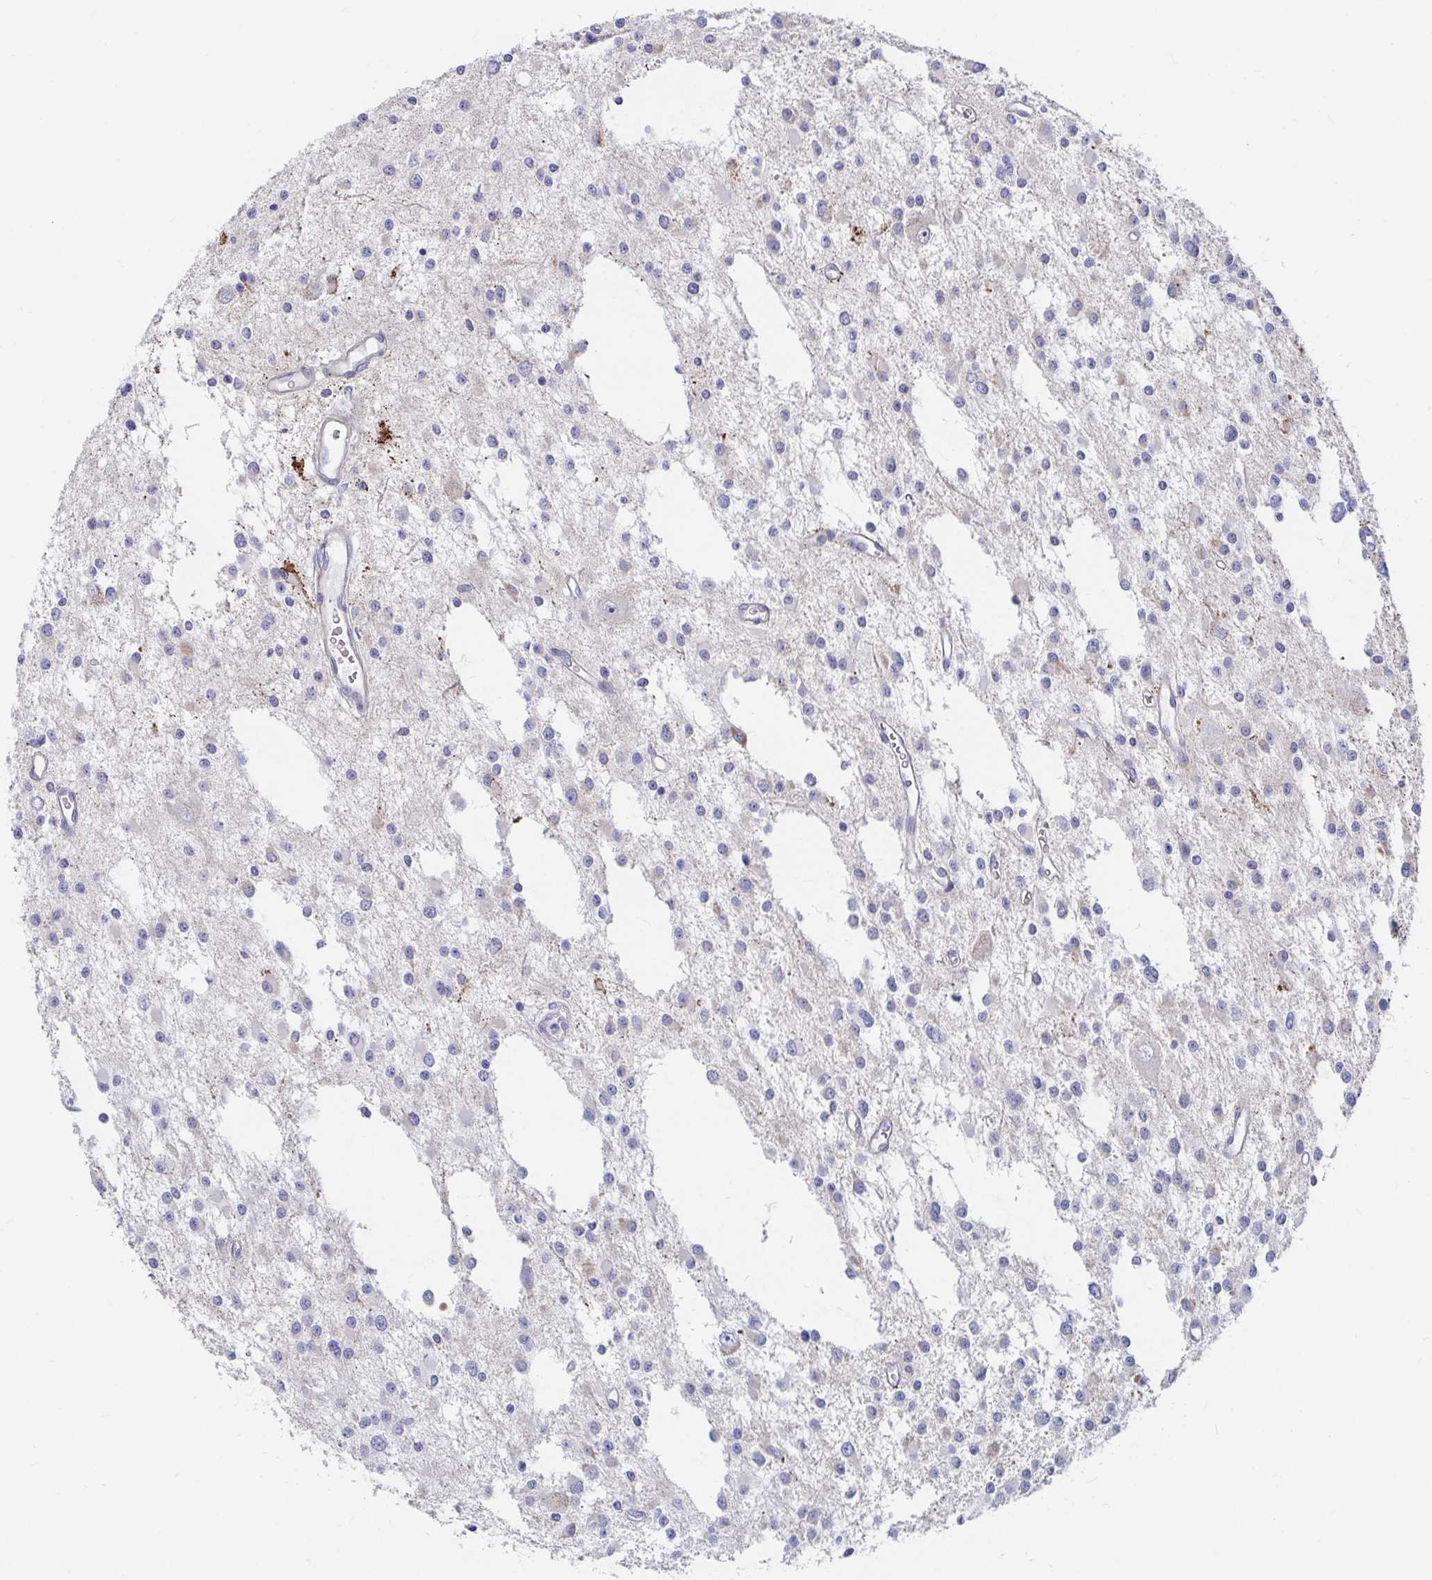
{"staining": {"intensity": "strong", "quantity": "<25%", "location": "cytoplasmic/membranous"}, "tissue": "glioma", "cell_type": "Tumor cells", "image_type": "cancer", "snomed": [{"axis": "morphology", "description": "Glioma, malignant, Low grade"}, {"axis": "topography", "description": "Brain"}], "caption": "Immunohistochemistry micrograph of human malignant low-grade glioma stained for a protein (brown), which displays medium levels of strong cytoplasmic/membranous positivity in about <25% of tumor cells.", "gene": "FAM156B", "patient": {"sex": "male", "age": 43}}